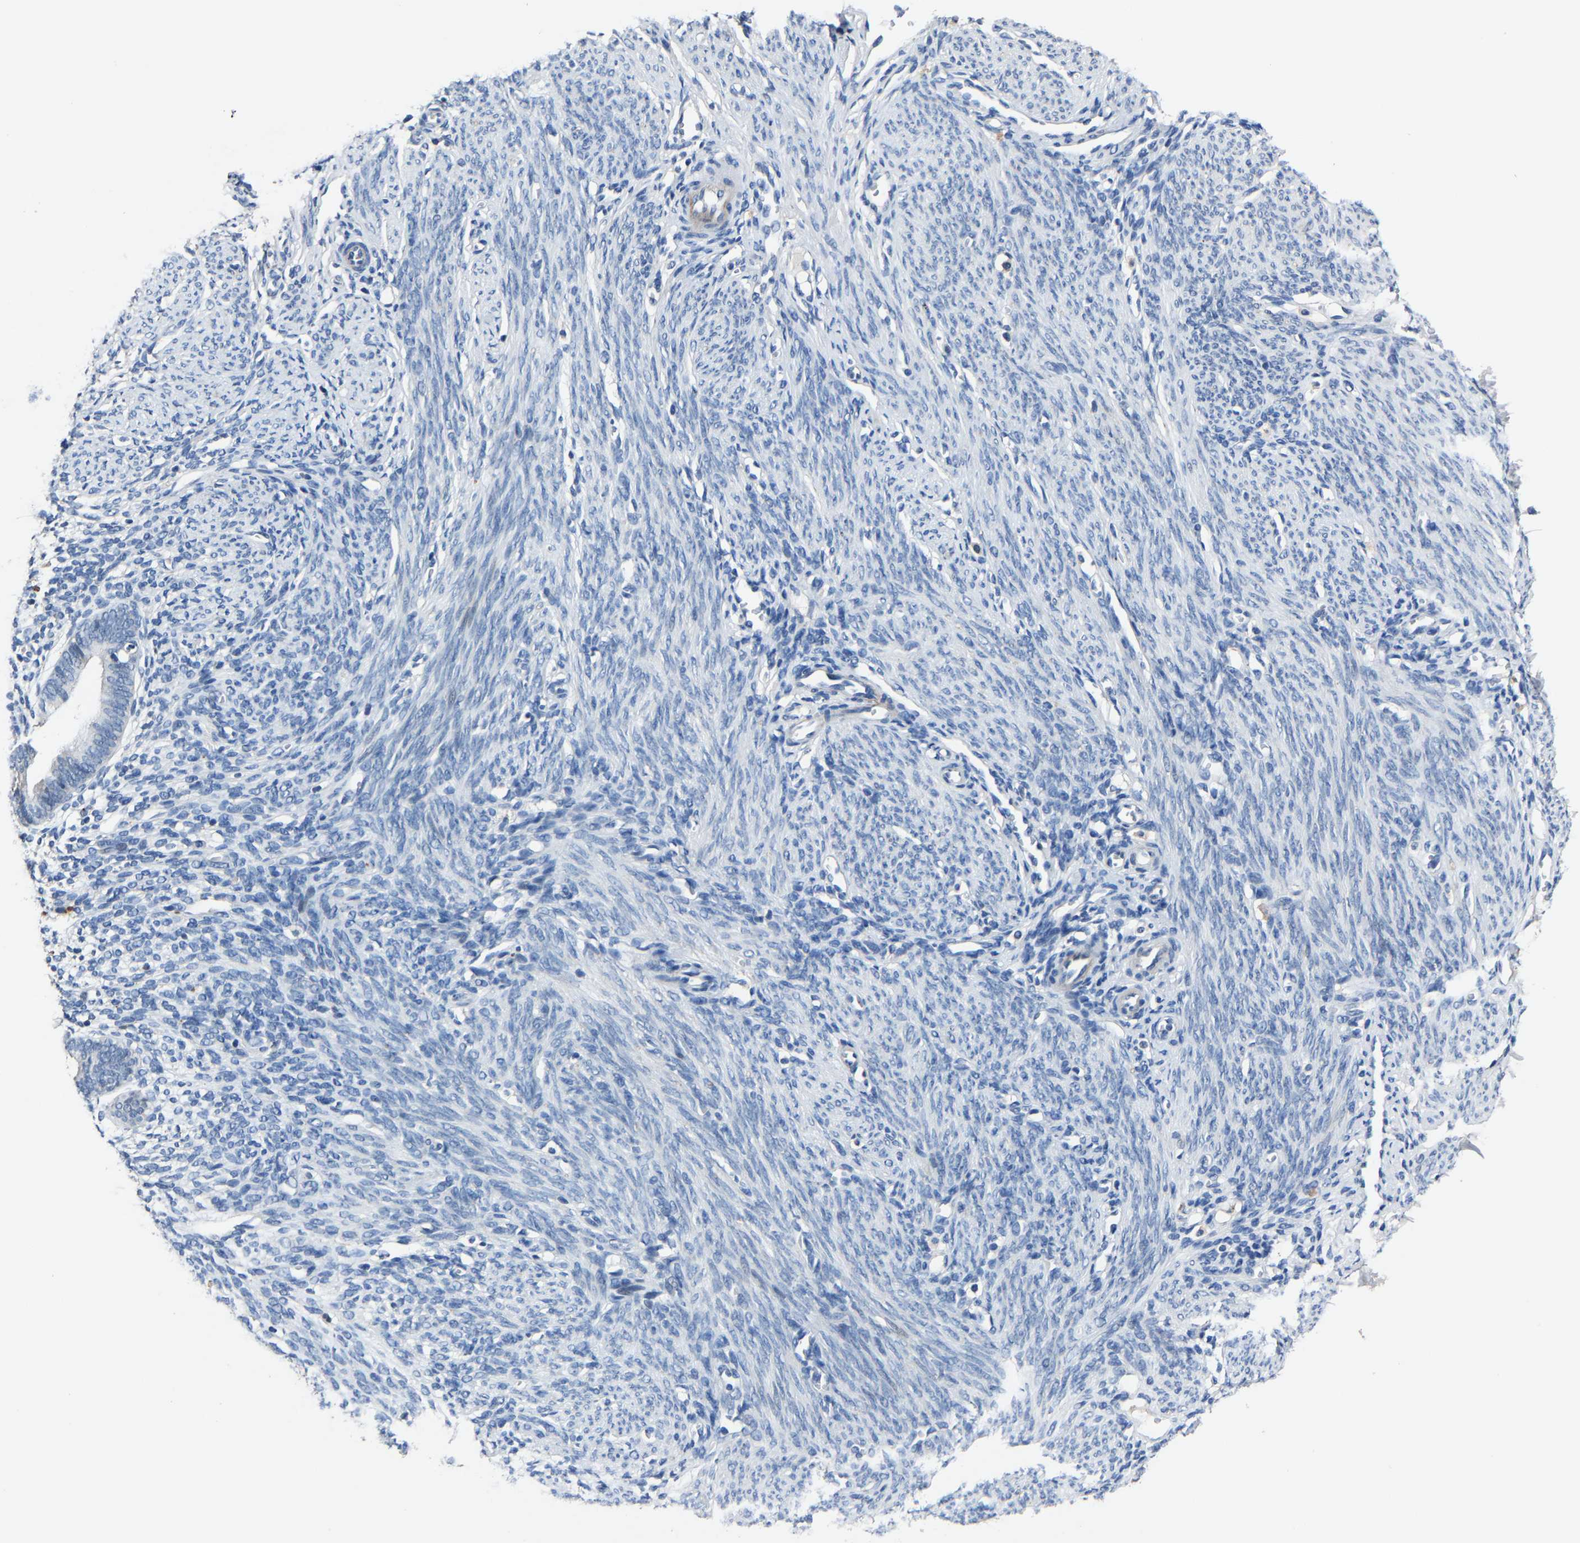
{"staining": {"intensity": "negative", "quantity": "none", "location": "none"}, "tissue": "endometrium", "cell_type": "Cells in endometrial stroma", "image_type": "normal", "snomed": [{"axis": "morphology", "description": "Normal tissue, NOS"}, {"axis": "morphology", "description": "Adenocarcinoma, NOS"}, {"axis": "topography", "description": "Endometrium"}], "caption": "Immunohistochemical staining of unremarkable endometrium reveals no significant expression in cells in endometrial stroma.", "gene": "PCNX2", "patient": {"sex": "female", "age": 57}}